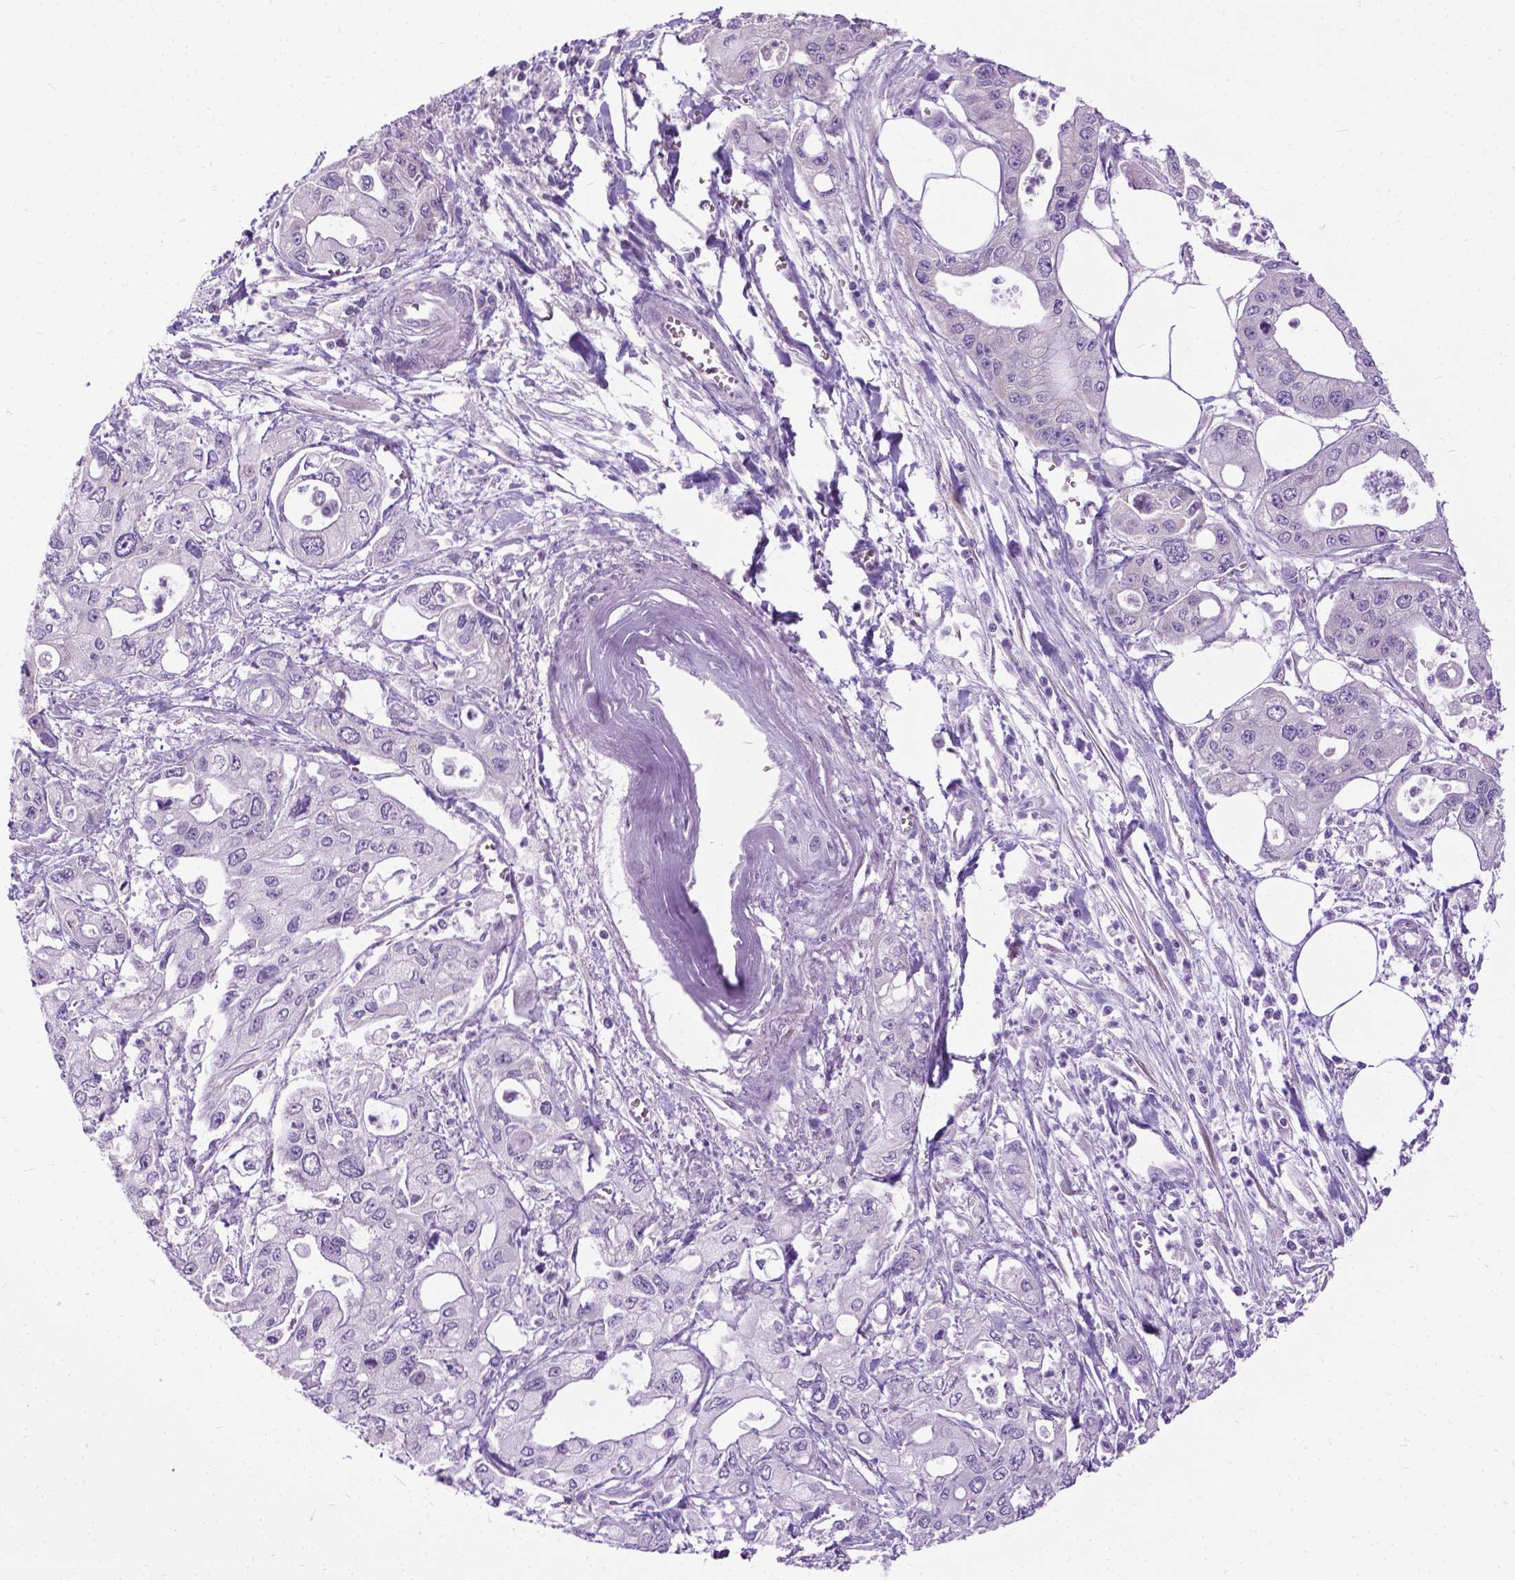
{"staining": {"intensity": "negative", "quantity": "none", "location": "none"}, "tissue": "pancreatic cancer", "cell_type": "Tumor cells", "image_type": "cancer", "snomed": [{"axis": "morphology", "description": "Adenocarcinoma, NOS"}, {"axis": "topography", "description": "Pancreas"}], "caption": "Tumor cells are negative for protein expression in human pancreatic cancer (adenocarcinoma).", "gene": "APCDD1L", "patient": {"sex": "male", "age": 70}}